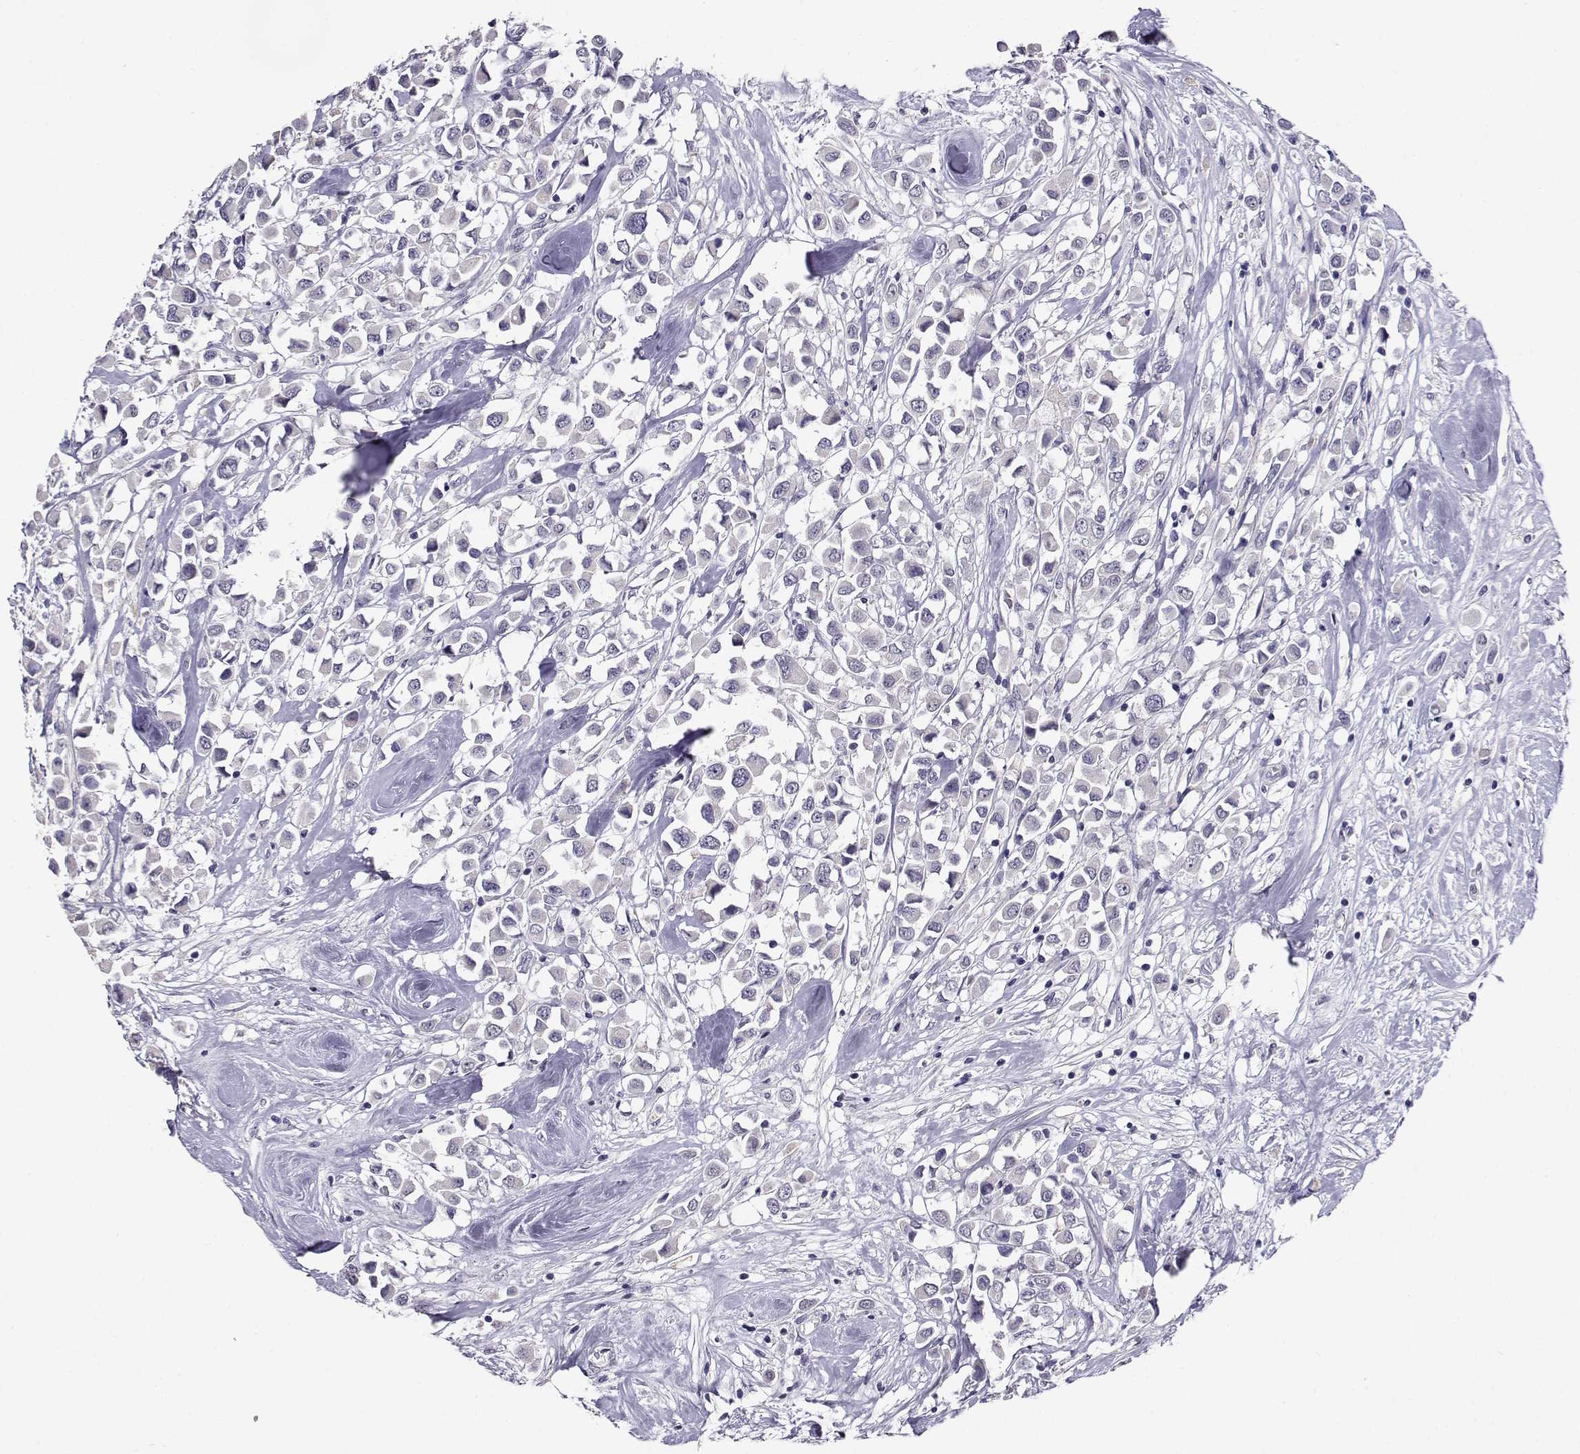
{"staining": {"intensity": "negative", "quantity": "none", "location": "none"}, "tissue": "breast cancer", "cell_type": "Tumor cells", "image_type": "cancer", "snomed": [{"axis": "morphology", "description": "Duct carcinoma"}, {"axis": "topography", "description": "Breast"}], "caption": "This is an immunohistochemistry (IHC) image of human breast infiltrating ductal carcinoma. There is no expression in tumor cells.", "gene": "RHOXF2", "patient": {"sex": "female", "age": 61}}